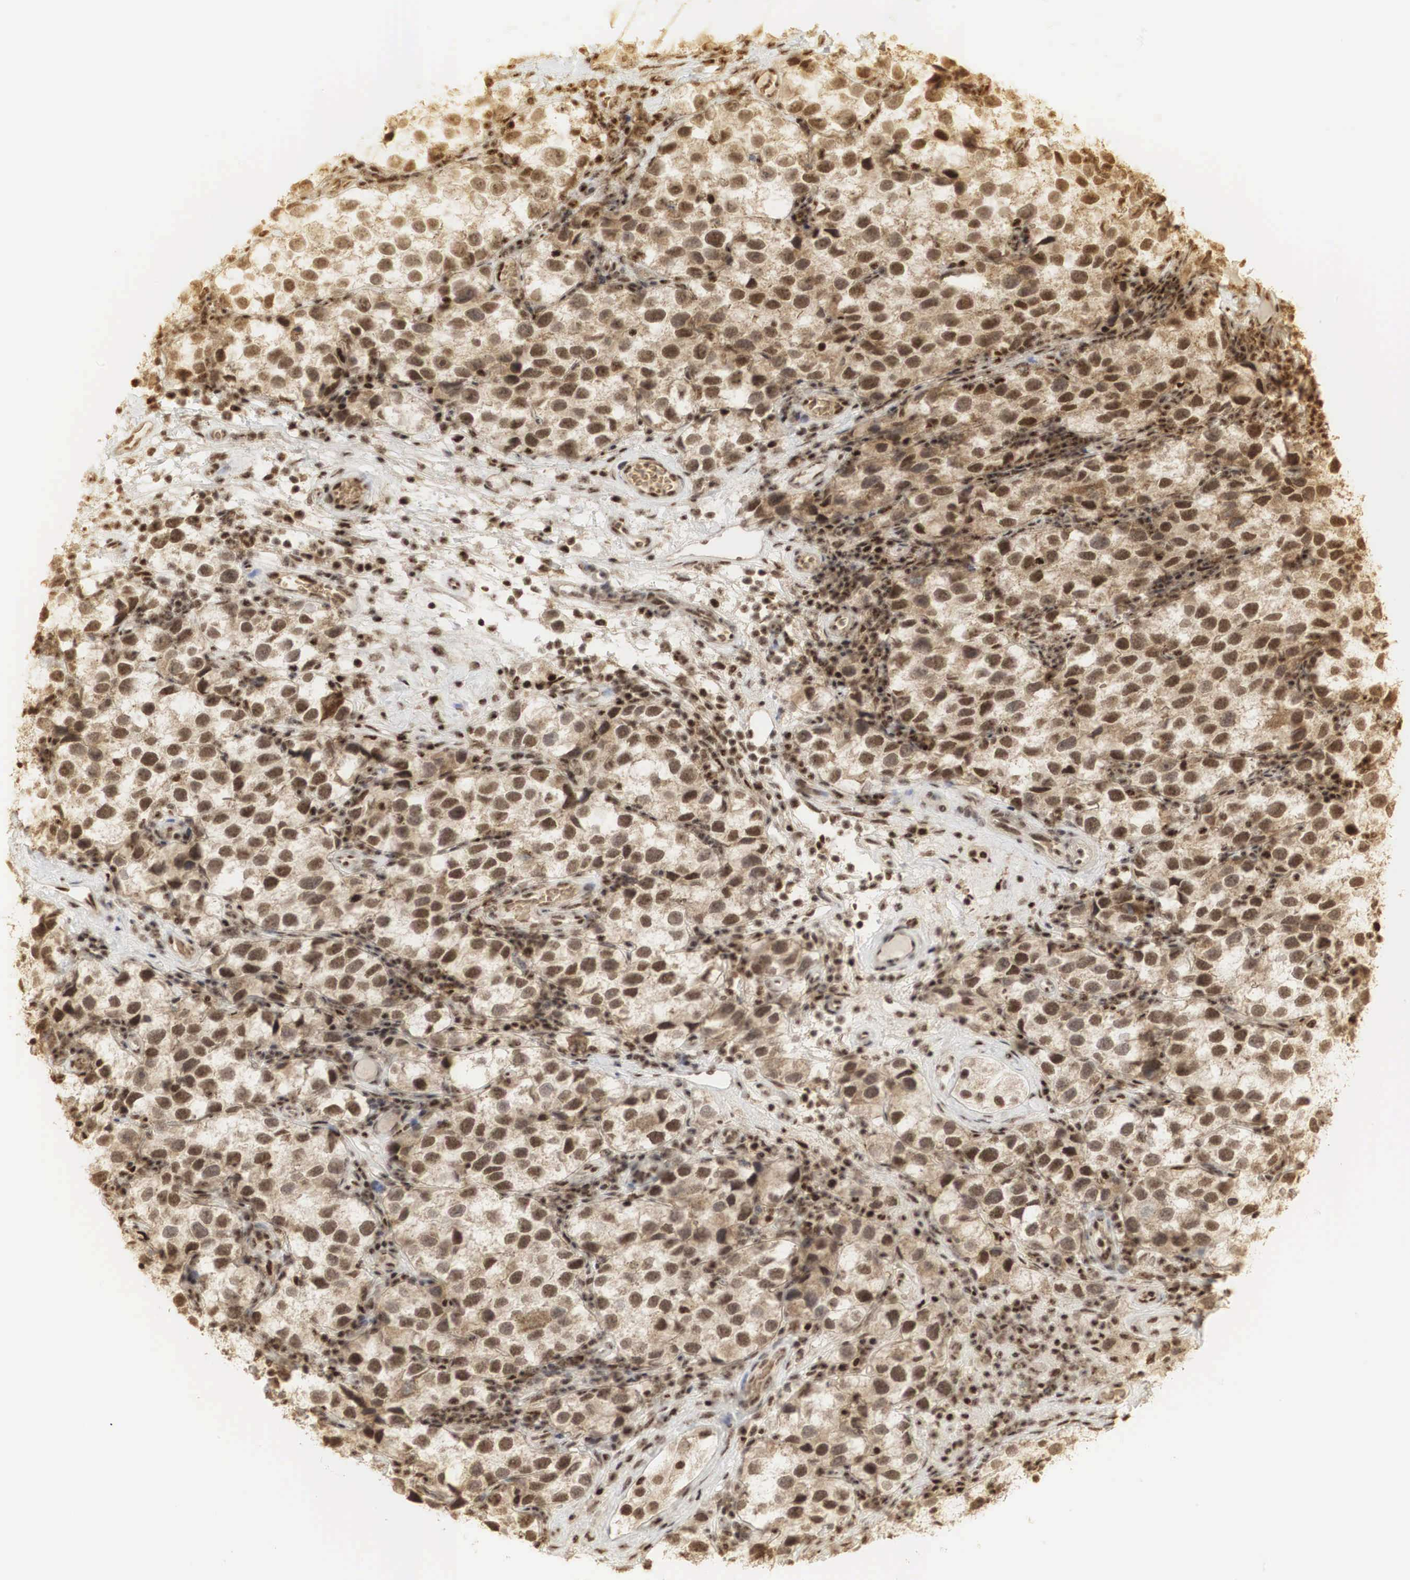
{"staining": {"intensity": "strong", "quantity": ">75%", "location": "cytoplasmic/membranous,nuclear"}, "tissue": "testis cancer", "cell_type": "Tumor cells", "image_type": "cancer", "snomed": [{"axis": "morphology", "description": "Seminoma, NOS"}, {"axis": "topography", "description": "Testis"}], "caption": "IHC (DAB (3,3'-diaminobenzidine)) staining of testis cancer shows strong cytoplasmic/membranous and nuclear protein staining in about >75% of tumor cells.", "gene": "RNF113A", "patient": {"sex": "male", "age": 39}}